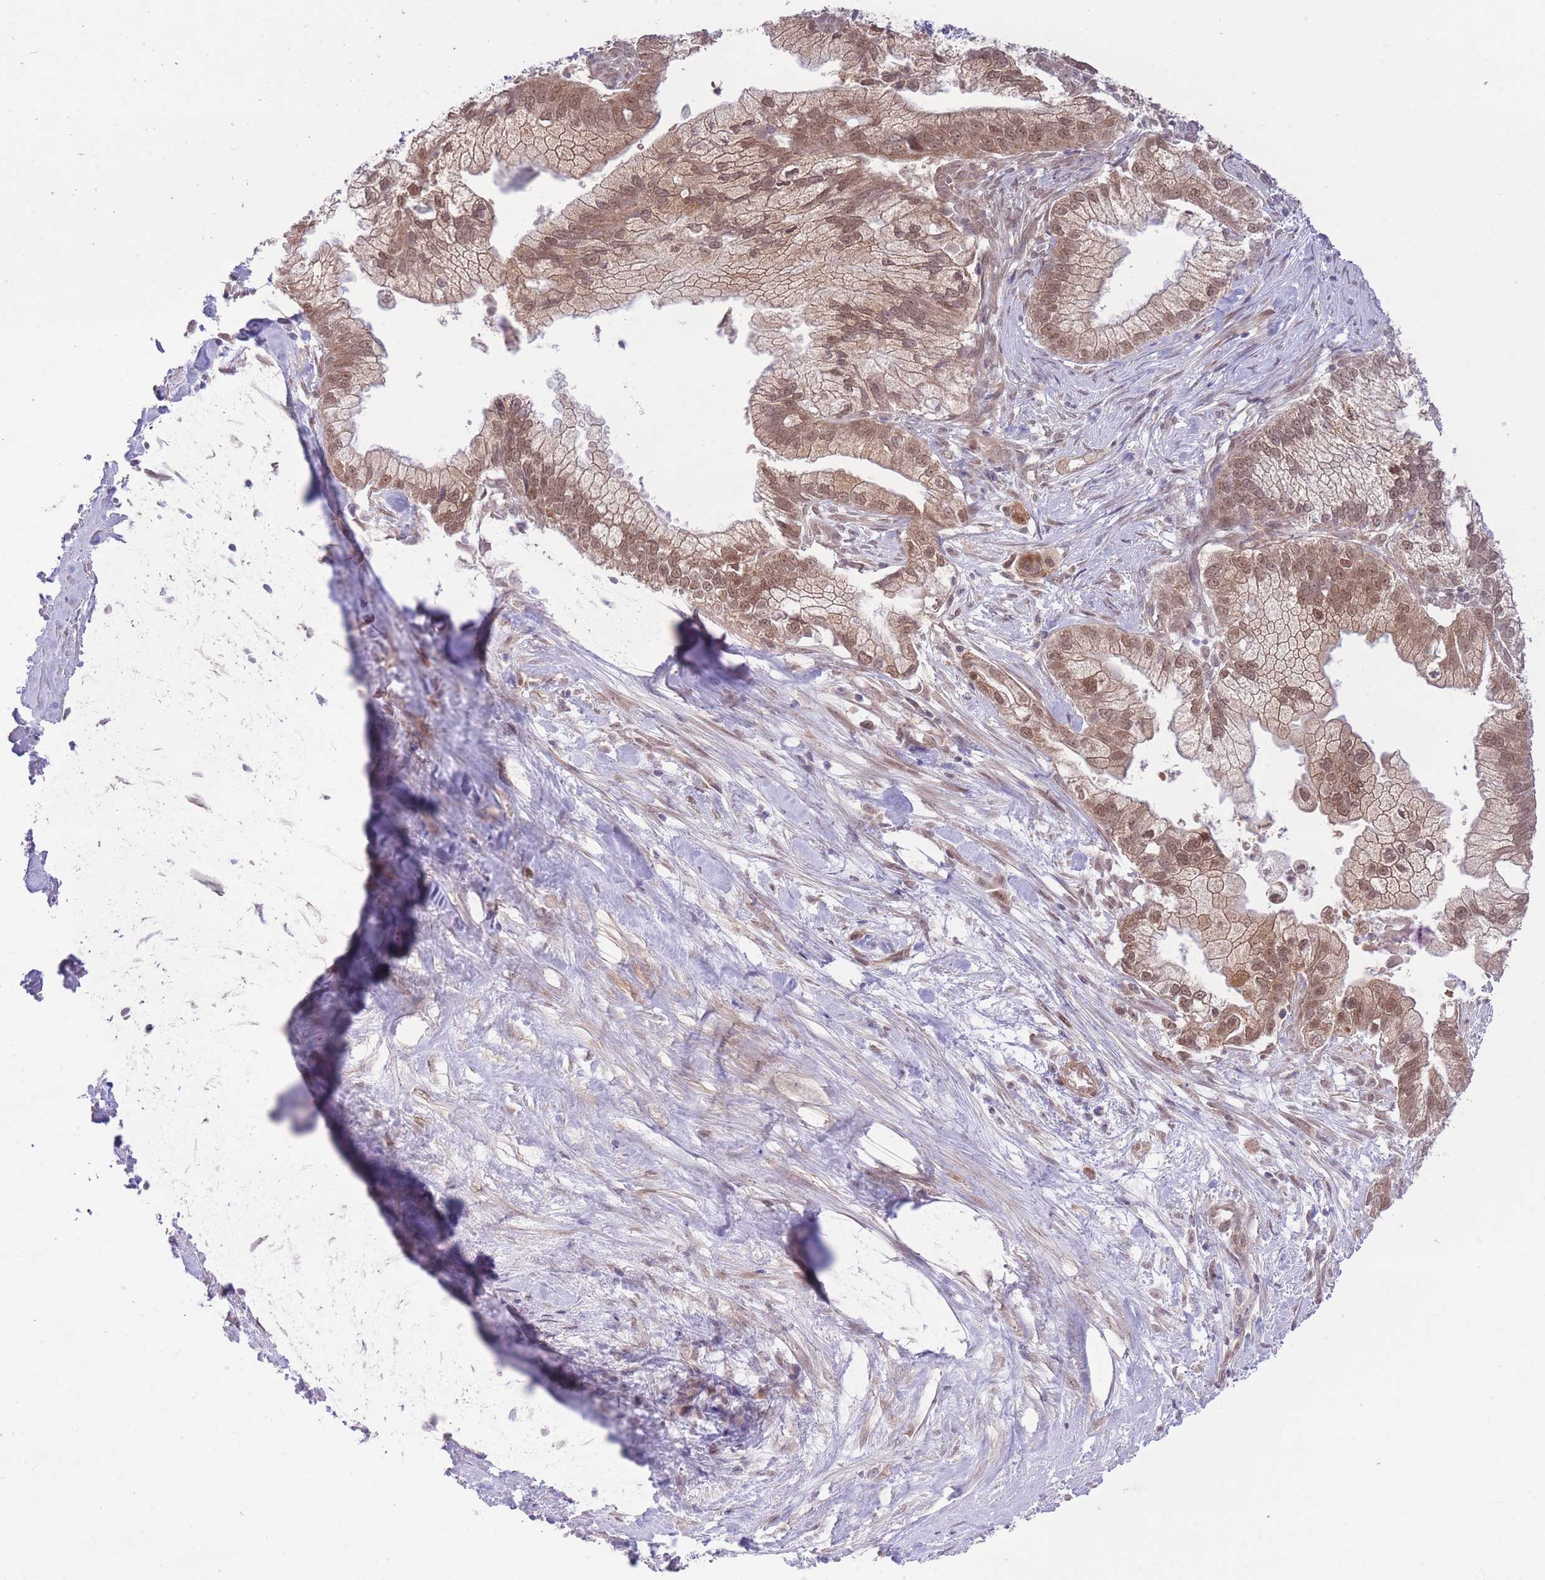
{"staining": {"intensity": "moderate", "quantity": ">75%", "location": "cytoplasmic/membranous,nuclear"}, "tissue": "pancreatic cancer", "cell_type": "Tumor cells", "image_type": "cancer", "snomed": [{"axis": "morphology", "description": "Adenocarcinoma, NOS"}, {"axis": "topography", "description": "Pancreas"}], "caption": "About >75% of tumor cells in pancreatic cancer reveal moderate cytoplasmic/membranous and nuclear protein staining as visualized by brown immunohistochemical staining.", "gene": "ELOA2", "patient": {"sex": "male", "age": 70}}